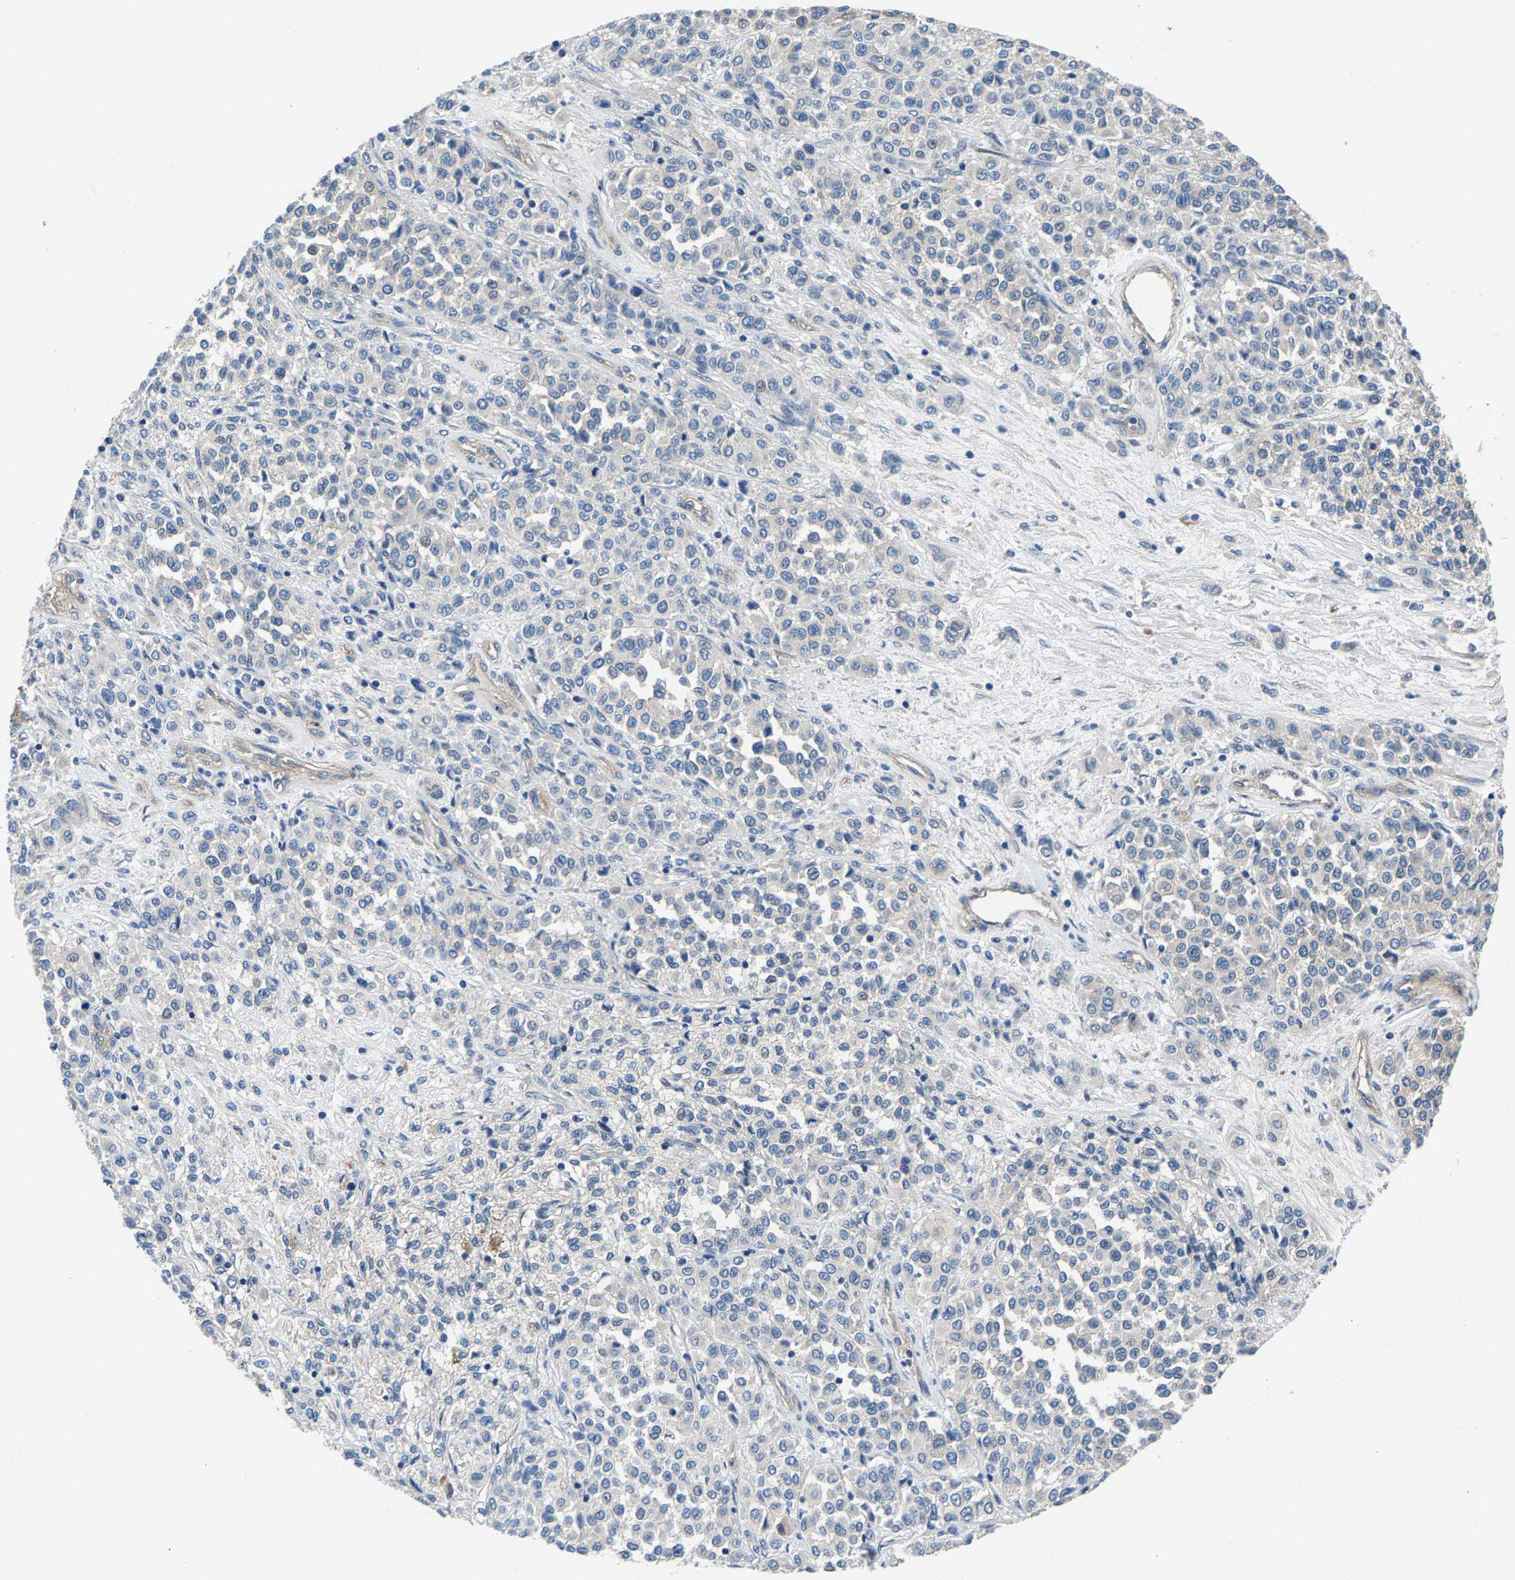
{"staining": {"intensity": "negative", "quantity": "none", "location": "none"}, "tissue": "melanoma", "cell_type": "Tumor cells", "image_type": "cancer", "snomed": [{"axis": "morphology", "description": "Malignant melanoma, Metastatic site"}, {"axis": "topography", "description": "Pancreas"}], "caption": "Micrograph shows no protein expression in tumor cells of melanoma tissue. (DAB (3,3'-diaminobenzidine) IHC visualized using brightfield microscopy, high magnification).", "gene": "CDRT4", "patient": {"sex": "female", "age": 30}}